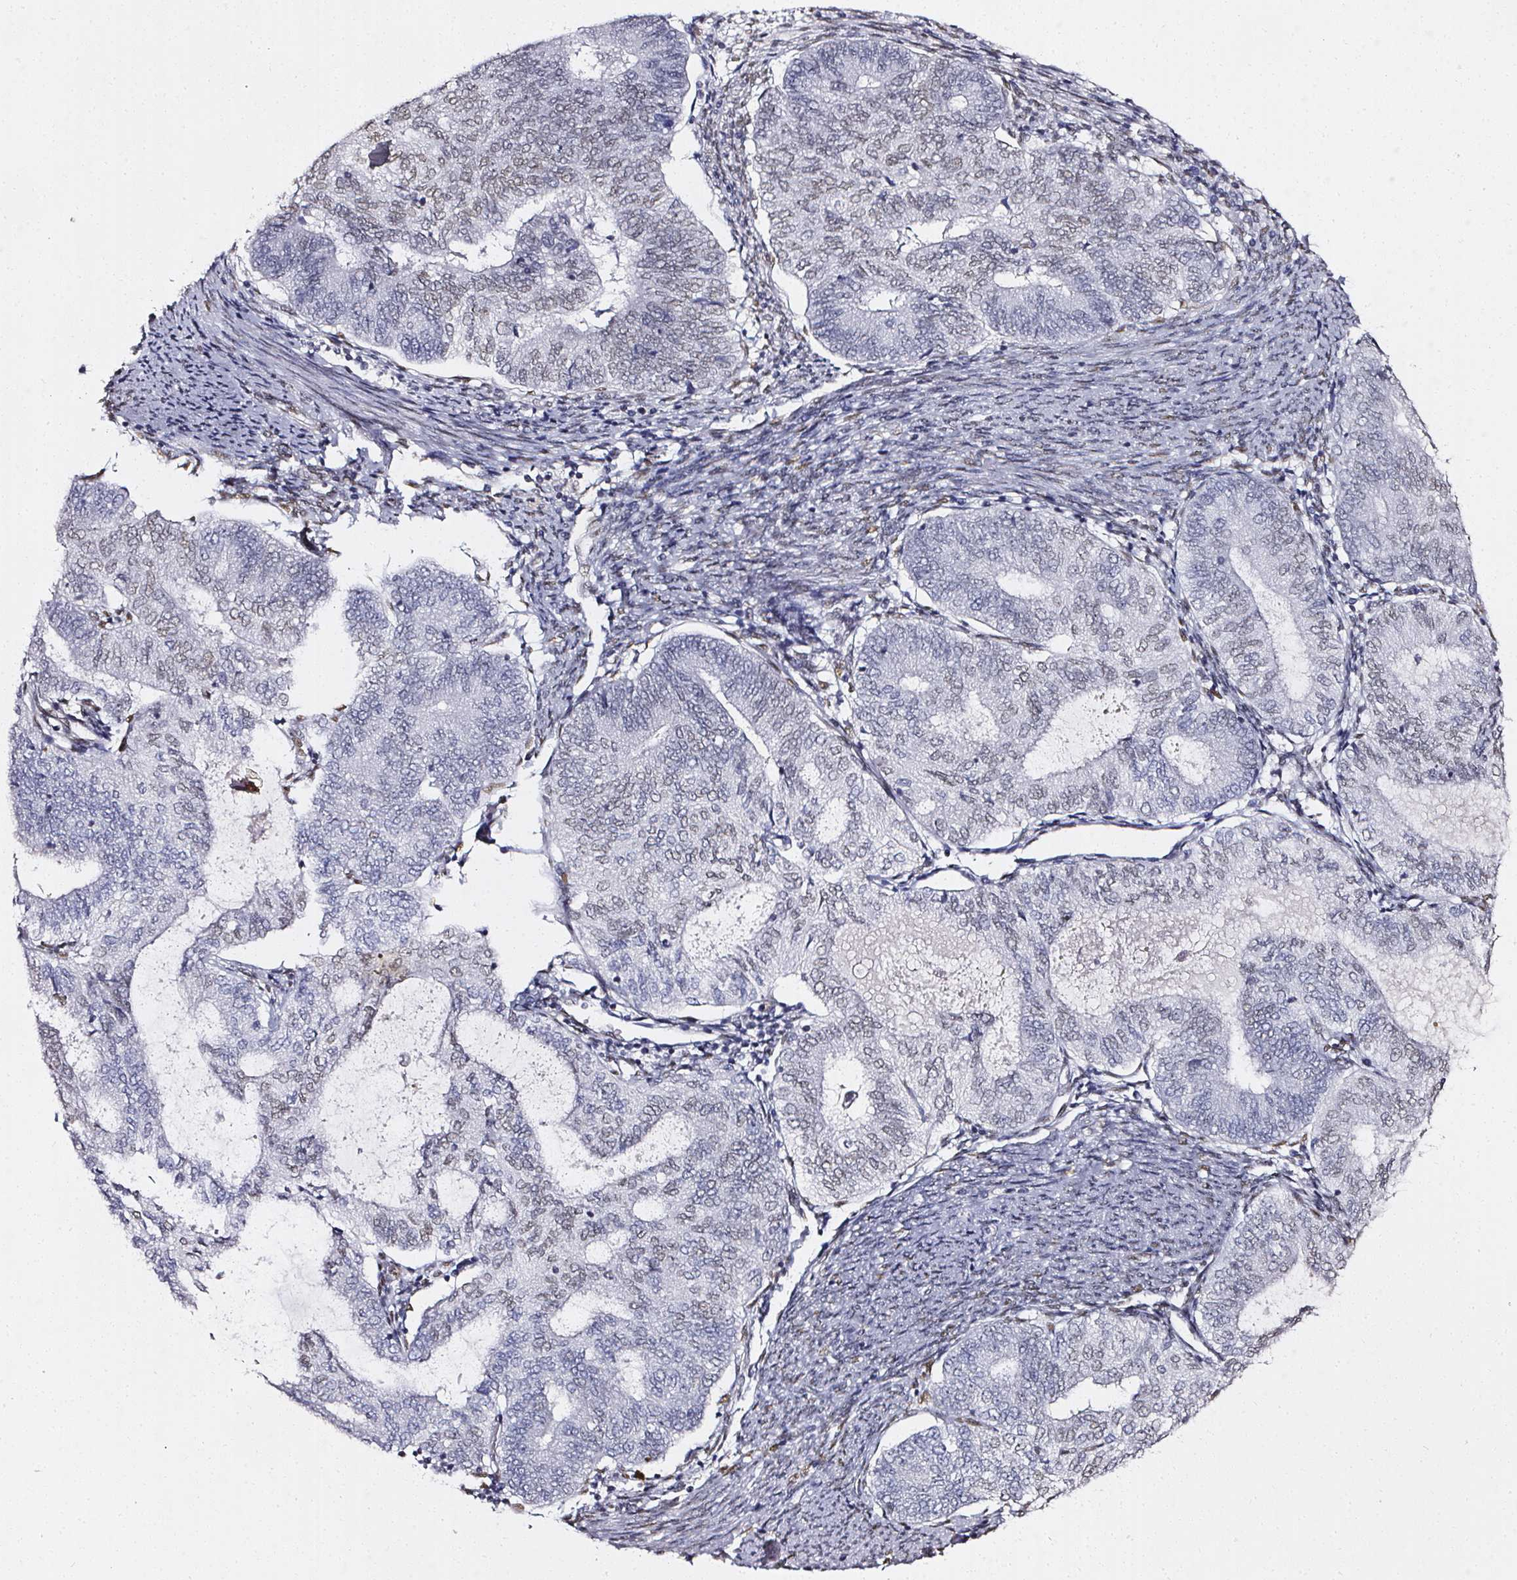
{"staining": {"intensity": "negative", "quantity": "none", "location": "none"}, "tissue": "endometrial cancer", "cell_type": "Tumor cells", "image_type": "cancer", "snomed": [{"axis": "morphology", "description": "Adenocarcinoma, NOS"}, {"axis": "topography", "description": "Endometrium"}], "caption": "DAB immunohistochemical staining of endometrial cancer (adenocarcinoma) demonstrates no significant positivity in tumor cells. Nuclei are stained in blue.", "gene": "GP6", "patient": {"sex": "female", "age": 65}}